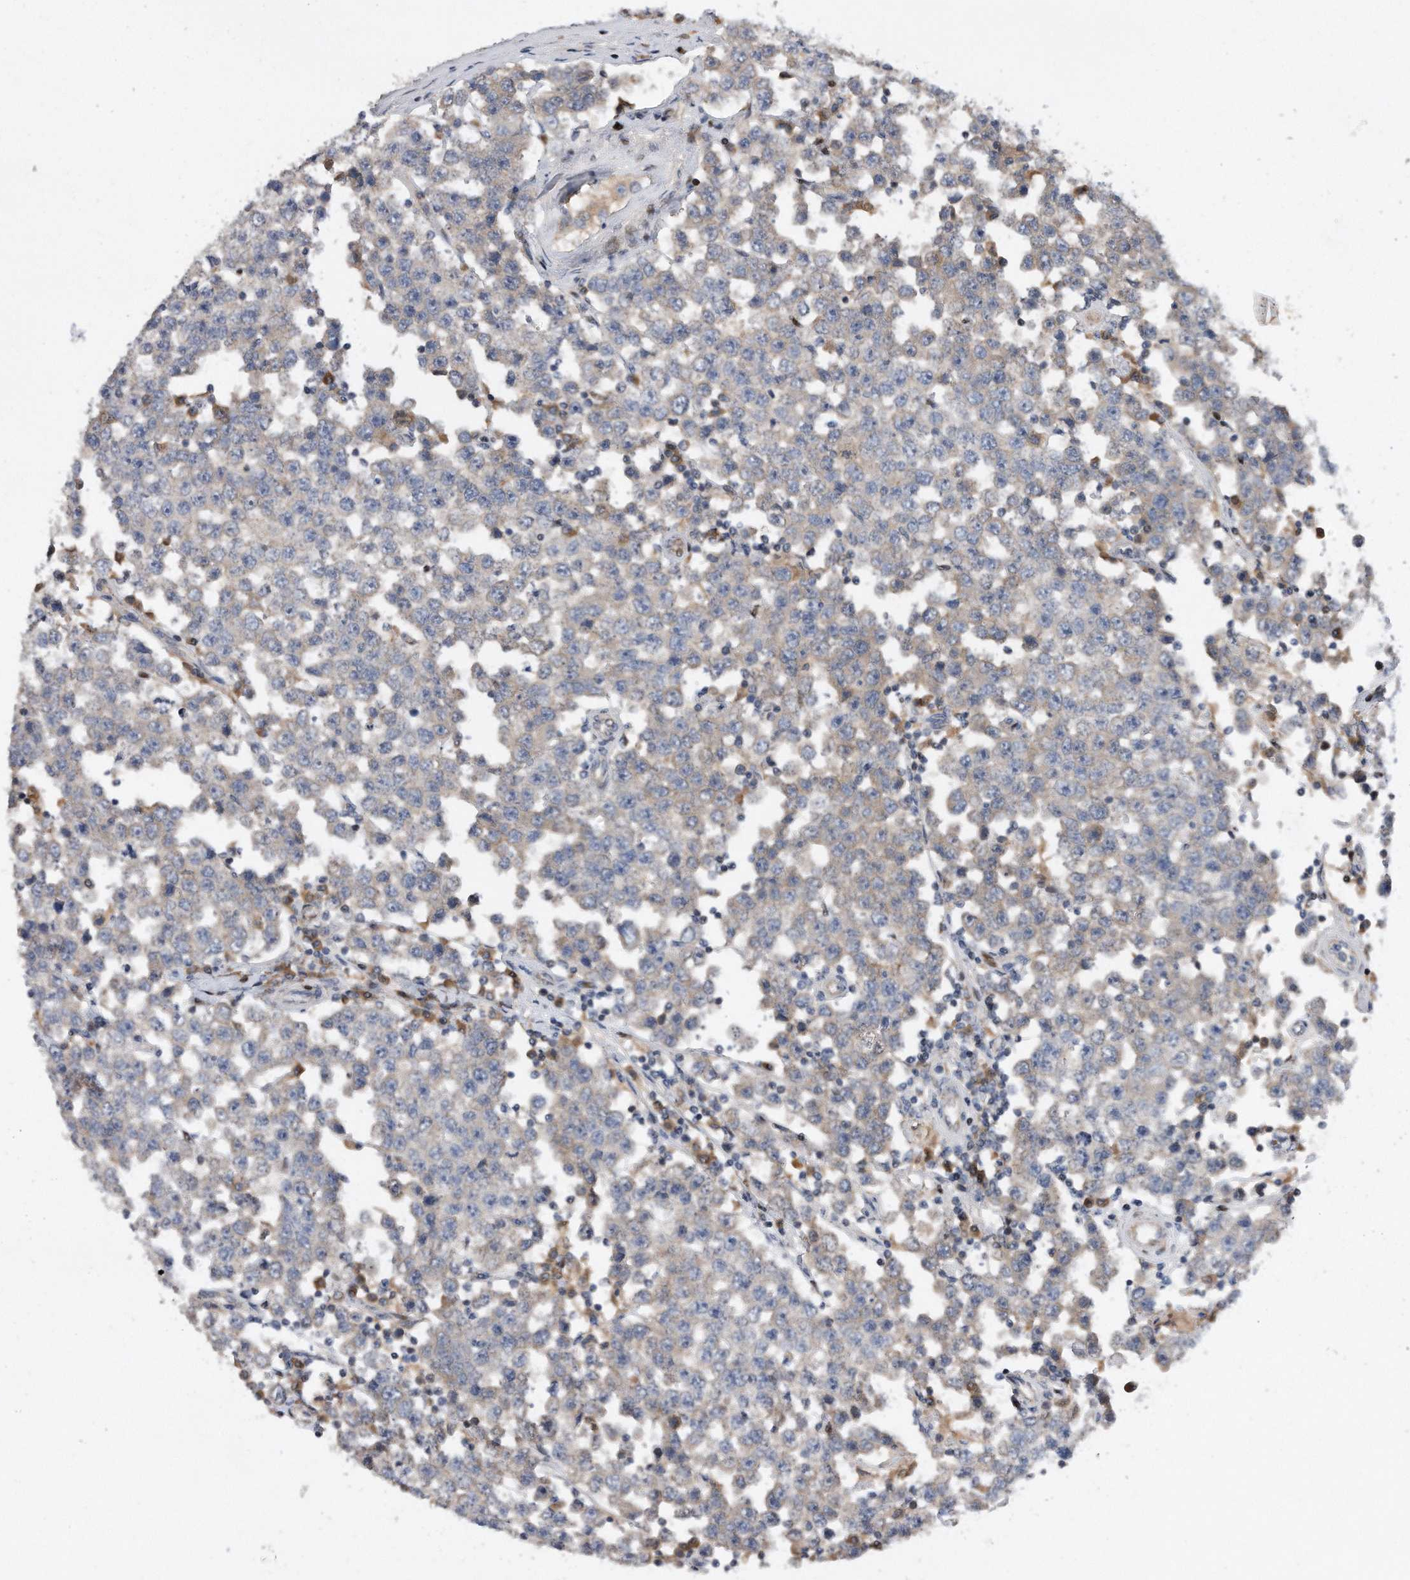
{"staining": {"intensity": "negative", "quantity": "none", "location": "none"}, "tissue": "testis cancer", "cell_type": "Tumor cells", "image_type": "cancer", "snomed": [{"axis": "morphology", "description": "Seminoma, NOS"}, {"axis": "topography", "description": "Testis"}], "caption": "High magnification brightfield microscopy of testis cancer (seminoma) stained with DAB (3,3'-diaminobenzidine) (brown) and counterstained with hematoxylin (blue): tumor cells show no significant expression.", "gene": "CDH12", "patient": {"sex": "male", "age": 28}}